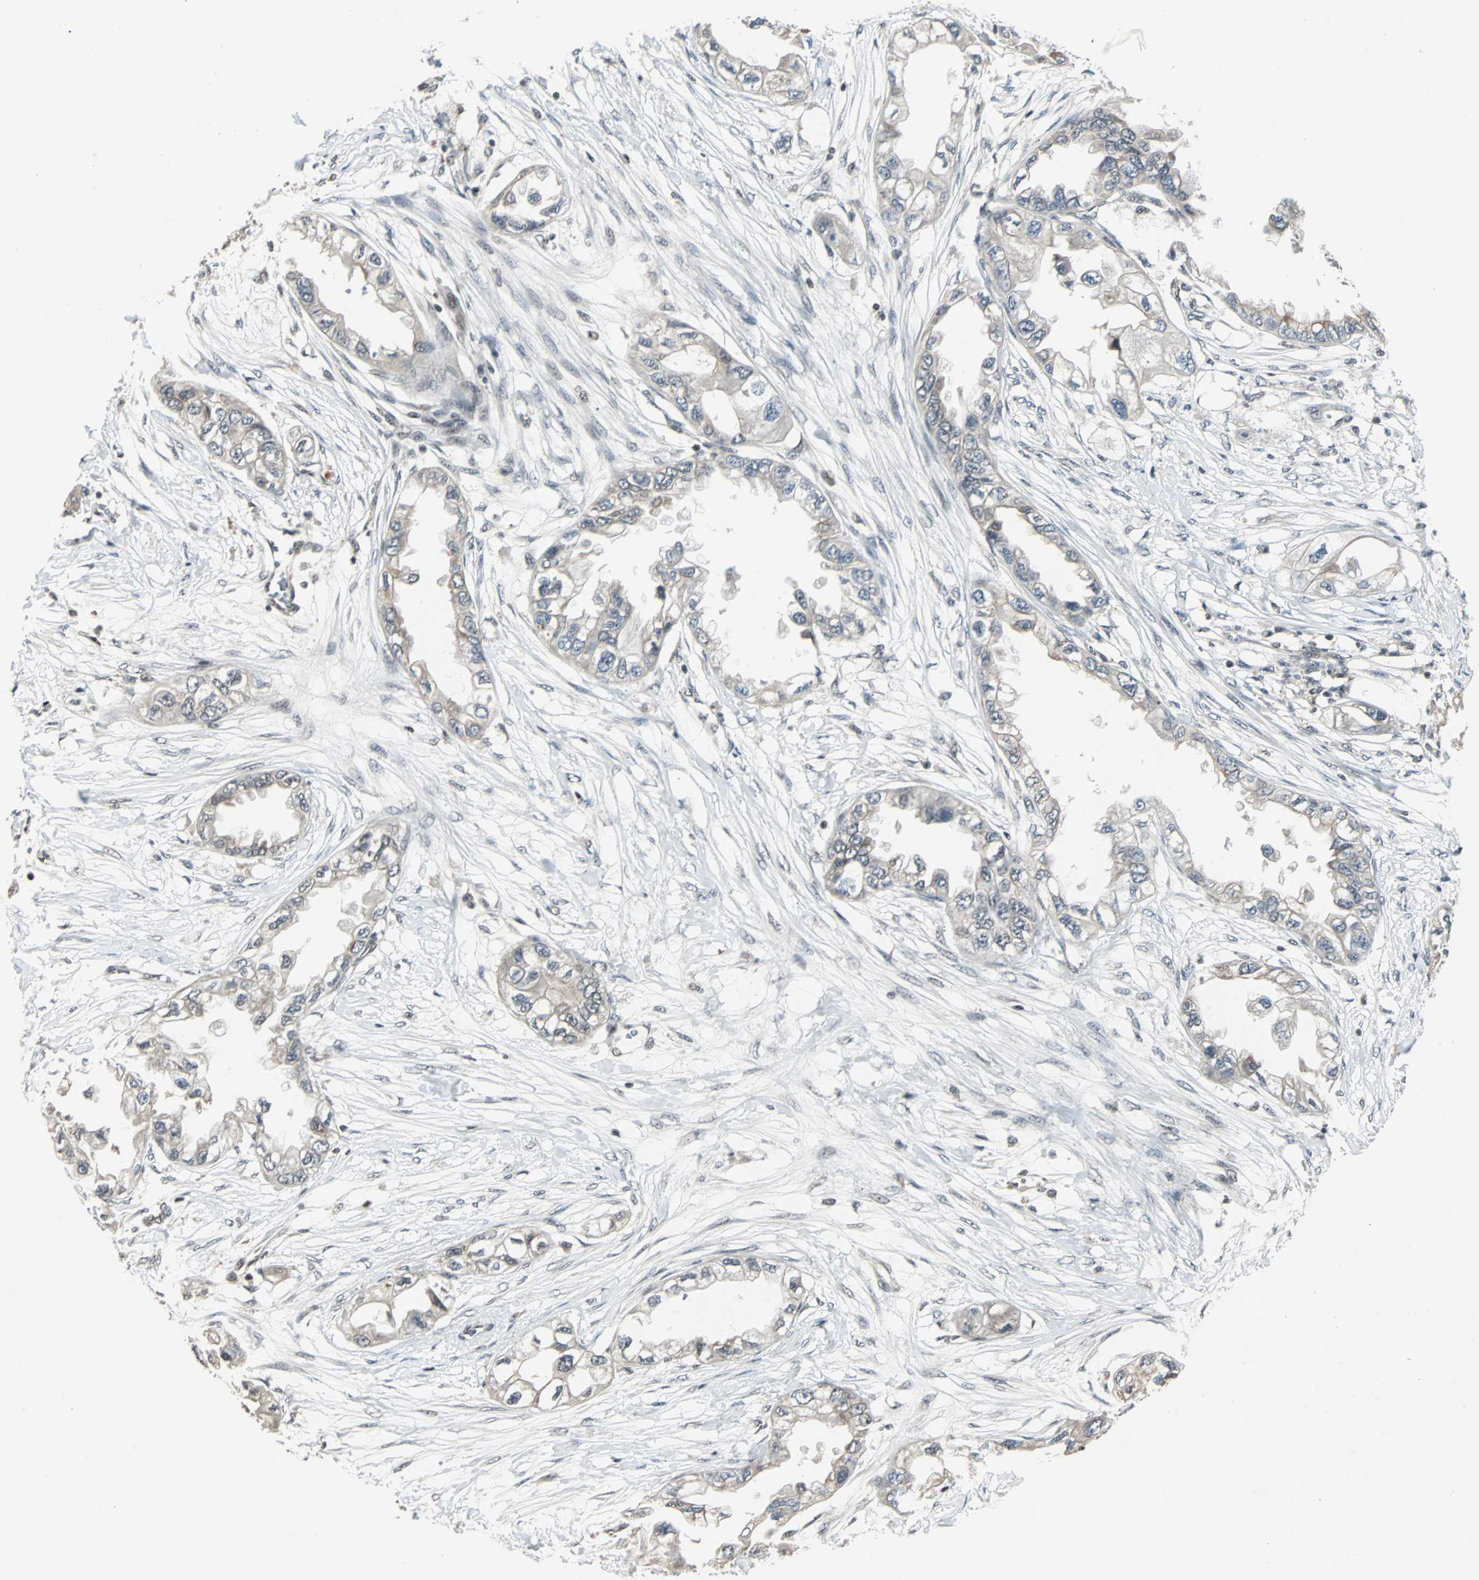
{"staining": {"intensity": "weak", "quantity": "25%-75%", "location": "cytoplasmic/membranous"}, "tissue": "endometrial cancer", "cell_type": "Tumor cells", "image_type": "cancer", "snomed": [{"axis": "morphology", "description": "Adenocarcinoma, NOS"}, {"axis": "topography", "description": "Endometrium"}], "caption": "Protein staining exhibits weak cytoplasmic/membranous staining in approximately 25%-75% of tumor cells in adenocarcinoma (endometrial).", "gene": "TERF2IP", "patient": {"sex": "female", "age": 67}}